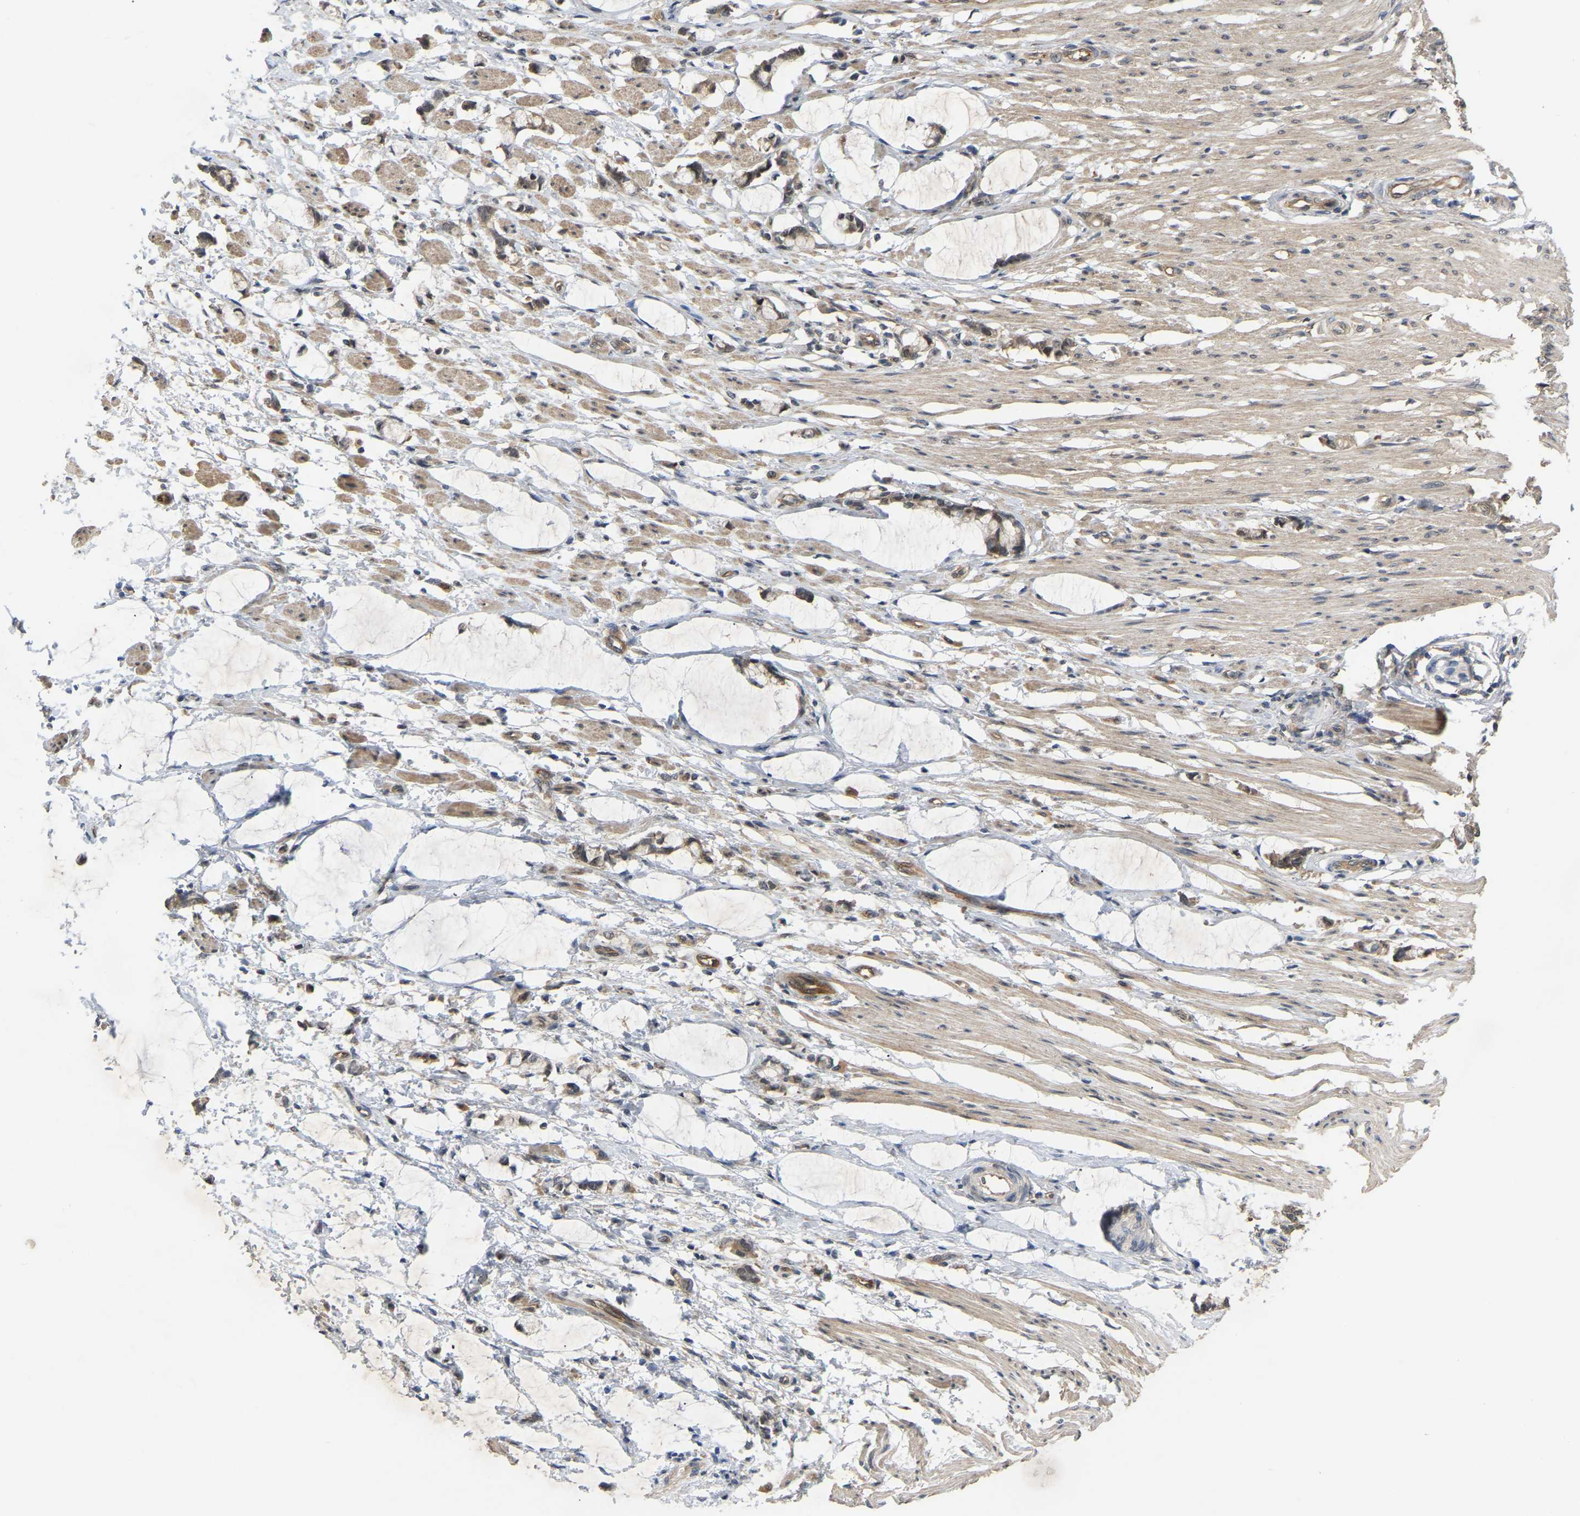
{"staining": {"intensity": "moderate", "quantity": ">75%", "location": "cytoplasmic/membranous"}, "tissue": "smooth muscle", "cell_type": "Smooth muscle cells", "image_type": "normal", "snomed": [{"axis": "morphology", "description": "Normal tissue, NOS"}, {"axis": "morphology", "description": "Adenocarcinoma, NOS"}, {"axis": "topography", "description": "Smooth muscle"}, {"axis": "topography", "description": "Colon"}], "caption": "Immunohistochemical staining of normal human smooth muscle exhibits moderate cytoplasmic/membranous protein staining in about >75% of smooth muscle cells. The staining is performed using DAB brown chromogen to label protein expression. The nuclei are counter-stained blue using hematoxylin.", "gene": "LIMK2", "patient": {"sex": "male", "age": 14}}